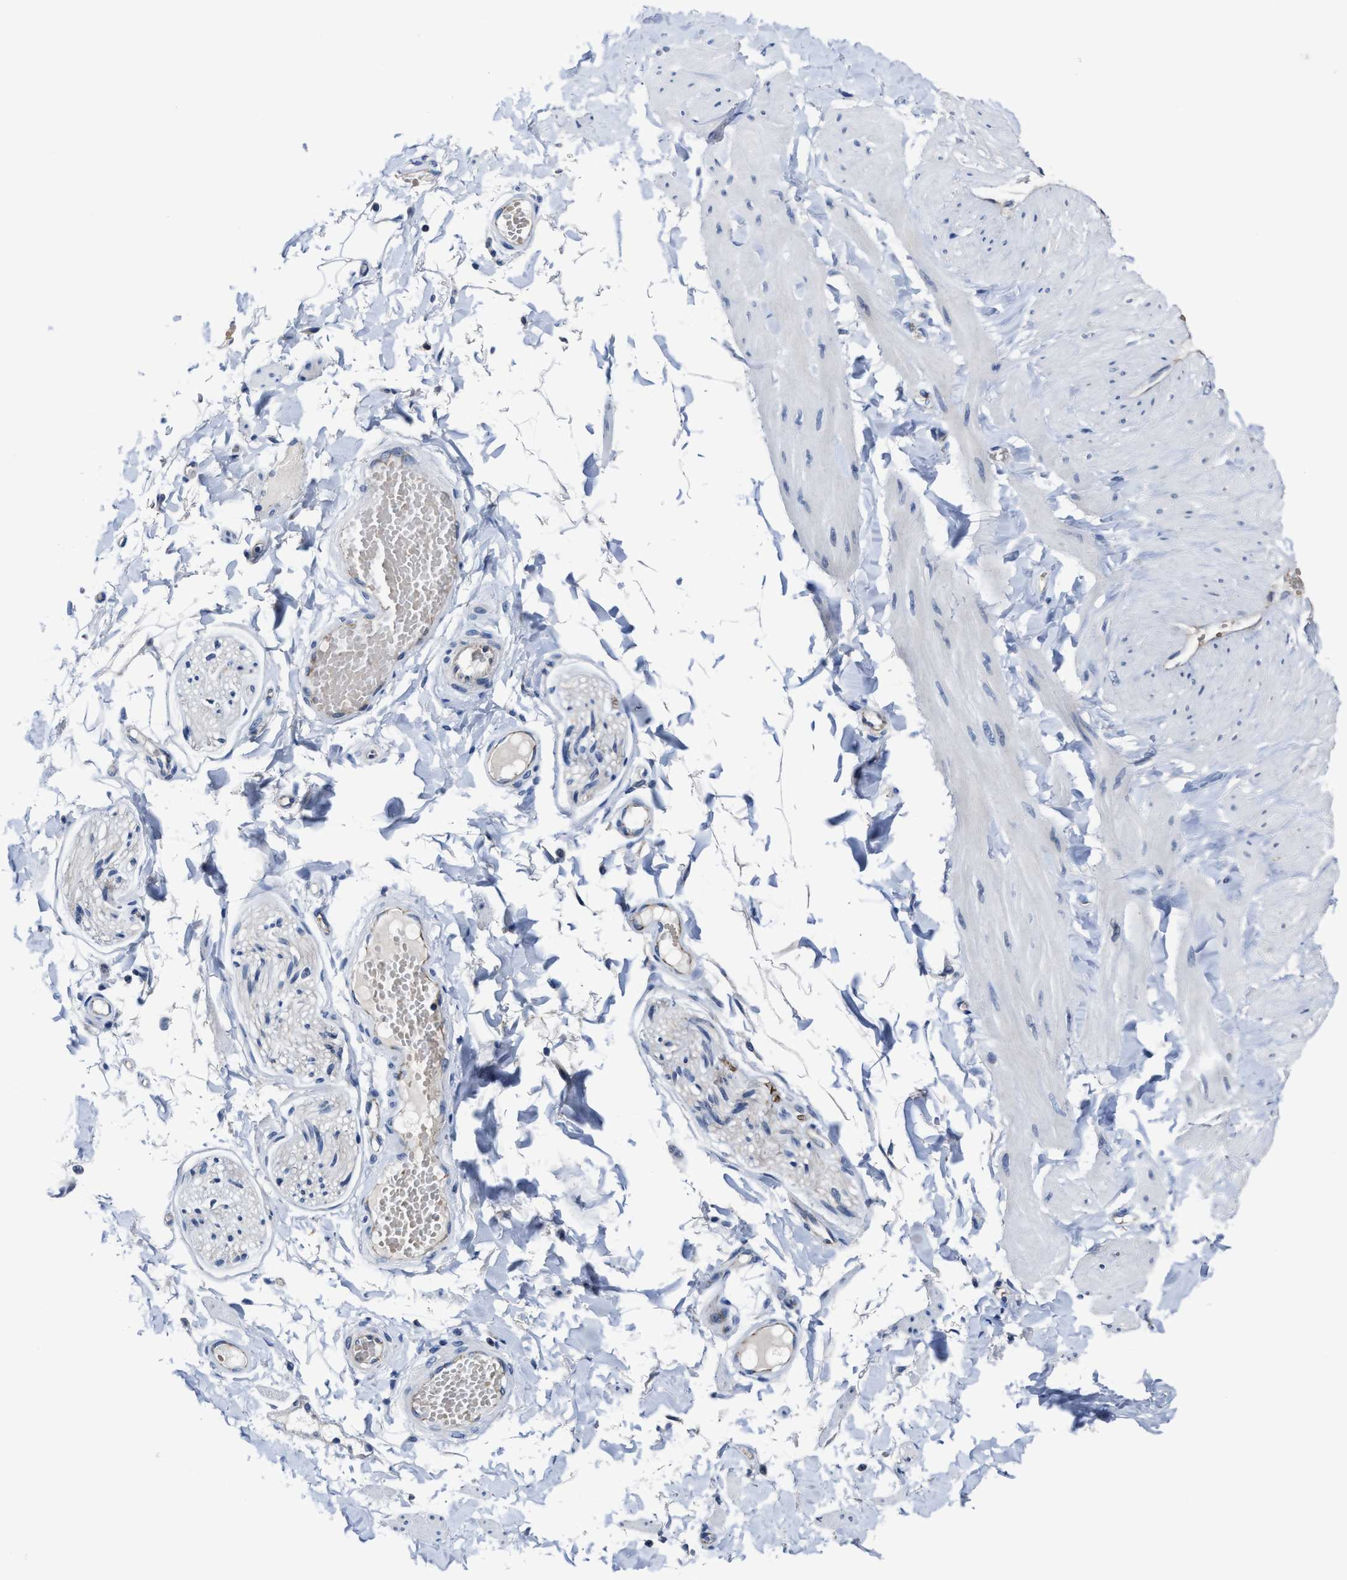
{"staining": {"intensity": "negative", "quantity": "none", "location": "none"}, "tissue": "adipose tissue", "cell_type": "Adipocytes", "image_type": "normal", "snomed": [{"axis": "morphology", "description": "Normal tissue, NOS"}, {"axis": "topography", "description": "Adipose tissue"}, {"axis": "topography", "description": "Vascular tissue"}, {"axis": "topography", "description": "Peripheral nerve tissue"}], "caption": "A photomicrograph of adipose tissue stained for a protein shows no brown staining in adipocytes. (Brightfield microscopy of DAB IHC at high magnification).", "gene": "GHITM", "patient": {"sex": "male", "age": 25}}